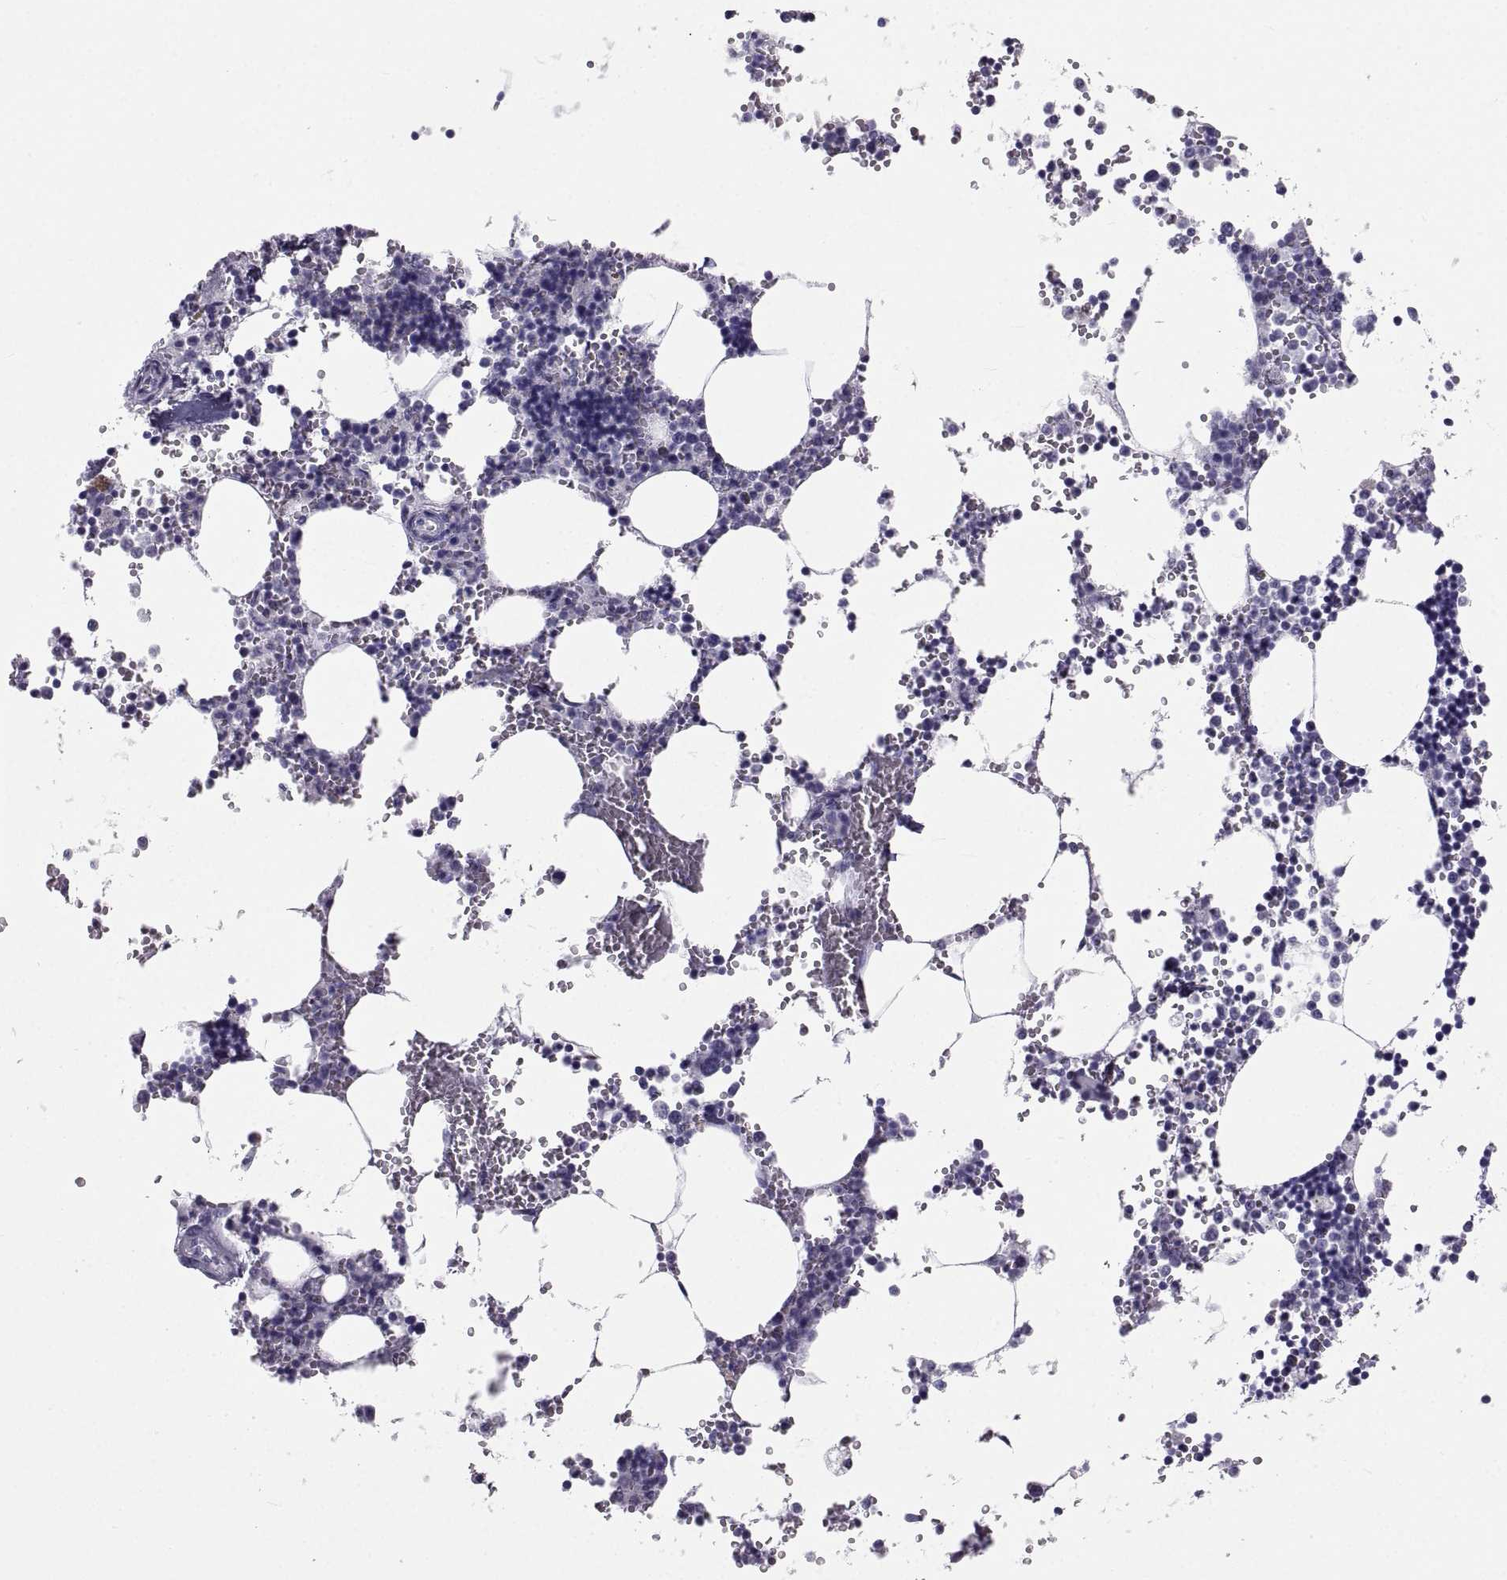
{"staining": {"intensity": "negative", "quantity": "none", "location": "none"}, "tissue": "bone marrow", "cell_type": "Hematopoietic cells", "image_type": "normal", "snomed": [{"axis": "morphology", "description": "Normal tissue, NOS"}, {"axis": "topography", "description": "Bone marrow"}], "caption": "DAB (3,3'-diaminobenzidine) immunohistochemical staining of unremarkable human bone marrow displays no significant expression in hematopoietic cells. (Brightfield microscopy of DAB IHC at high magnification).", "gene": "PCSK1N", "patient": {"sex": "male", "age": 54}}